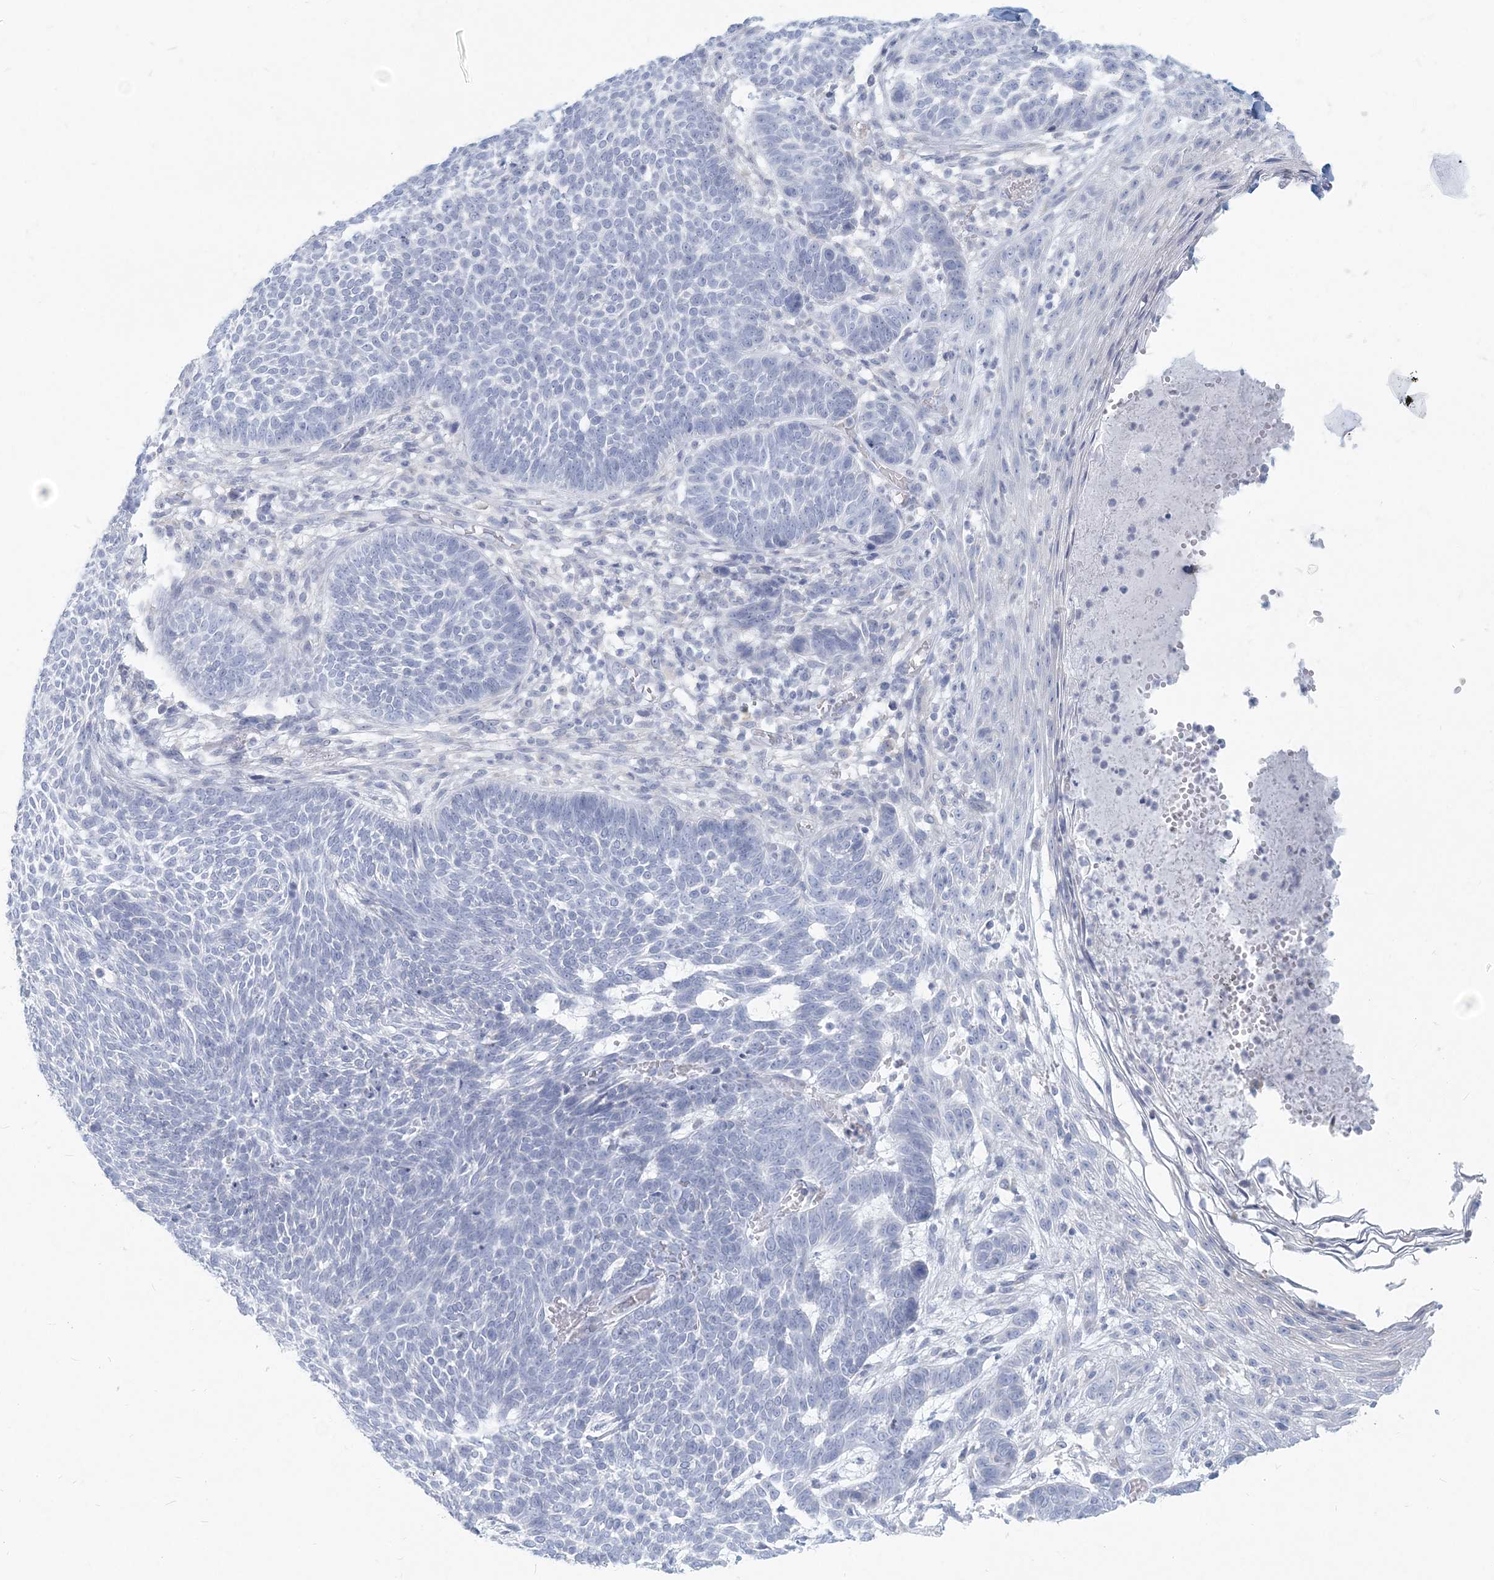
{"staining": {"intensity": "negative", "quantity": "none", "location": "none"}, "tissue": "skin cancer", "cell_type": "Tumor cells", "image_type": "cancer", "snomed": [{"axis": "morphology", "description": "Normal tissue, NOS"}, {"axis": "morphology", "description": "Basal cell carcinoma"}, {"axis": "topography", "description": "Skin"}], "caption": "Tumor cells are negative for protein expression in human basal cell carcinoma (skin). (DAB (3,3'-diaminobenzidine) IHC with hematoxylin counter stain).", "gene": "CSN1S1", "patient": {"sex": "male", "age": 64}}